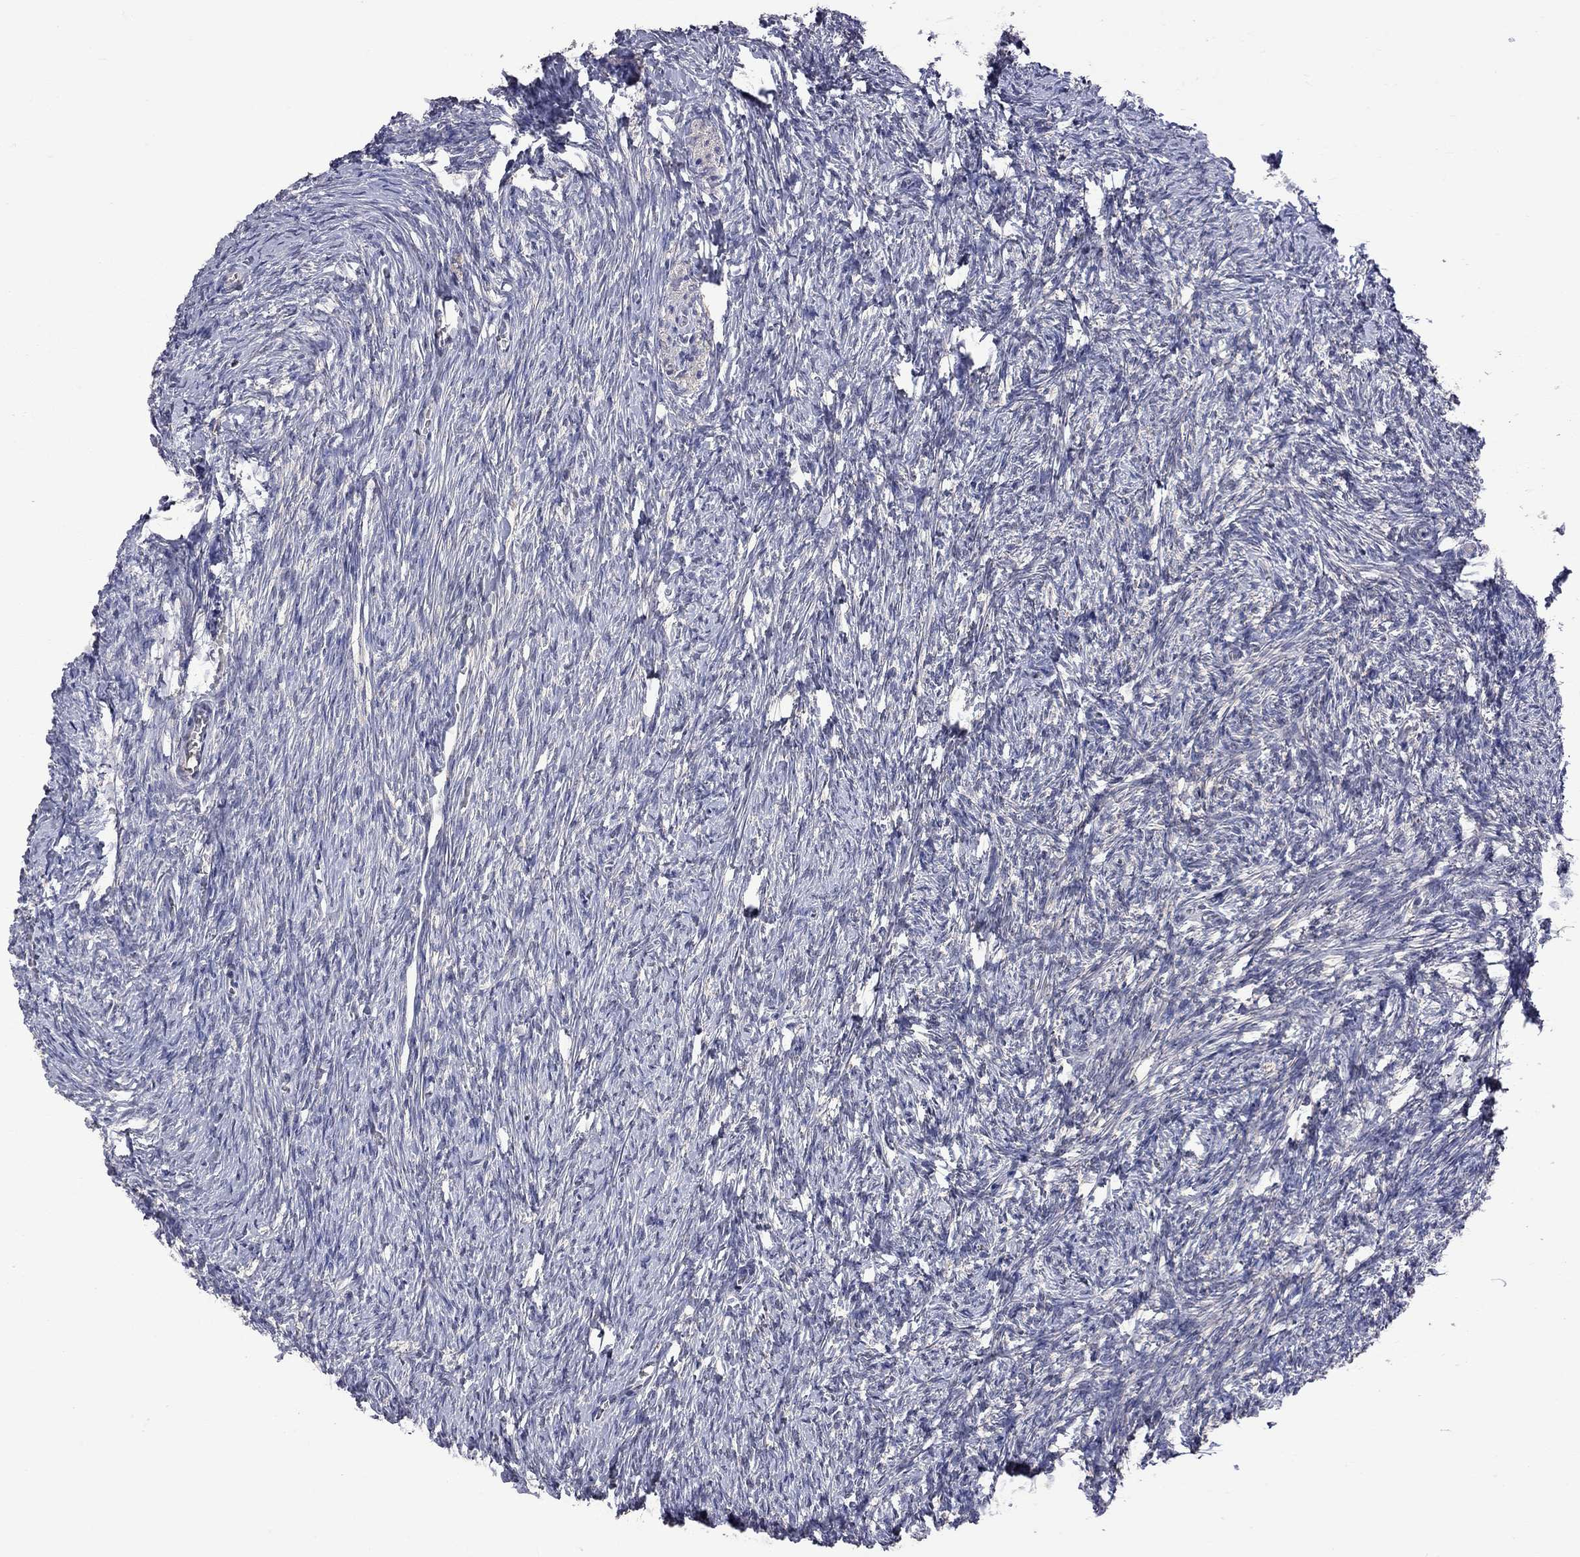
{"staining": {"intensity": "weak", "quantity": "25%-75%", "location": "cytoplasmic/membranous"}, "tissue": "ovary", "cell_type": "Follicle cells", "image_type": "normal", "snomed": [{"axis": "morphology", "description": "Normal tissue, NOS"}, {"axis": "topography", "description": "Ovary"}], "caption": "Weak cytoplasmic/membranous positivity for a protein is present in approximately 25%-75% of follicle cells of unremarkable ovary using immunohistochemistry.", "gene": "HTR6", "patient": {"sex": "female", "age": 39}}